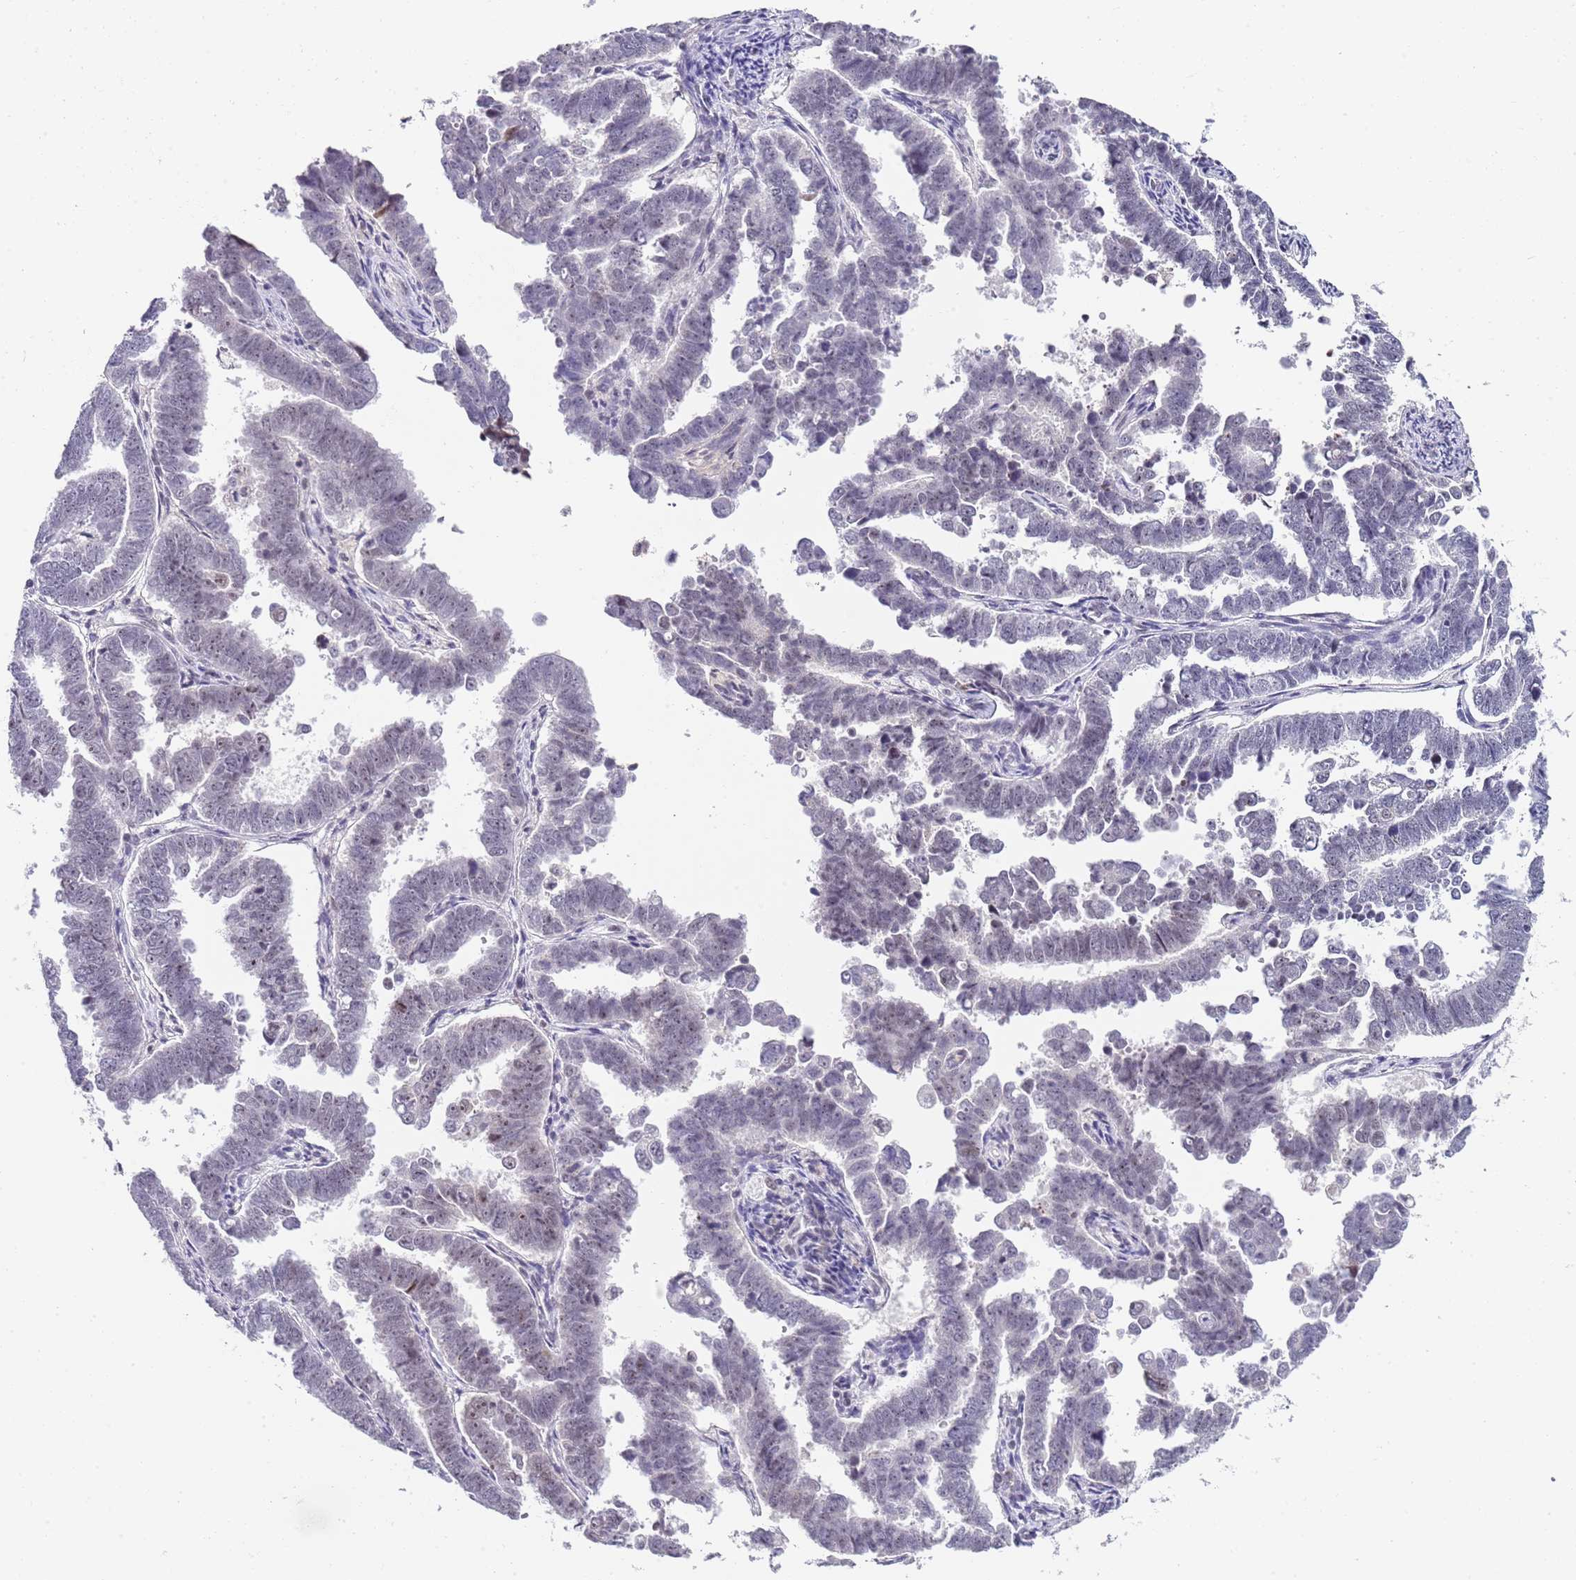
{"staining": {"intensity": "negative", "quantity": "none", "location": "none"}, "tissue": "endometrial cancer", "cell_type": "Tumor cells", "image_type": "cancer", "snomed": [{"axis": "morphology", "description": "Adenocarcinoma, NOS"}, {"axis": "topography", "description": "Endometrium"}], "caption": "Immunohistochemical staining of human adenocarcinoma (endometrial) reveals no significant staining in tumor cells.", "gene": "NOP56", "patient": {"sex": "female", "age": 75}}